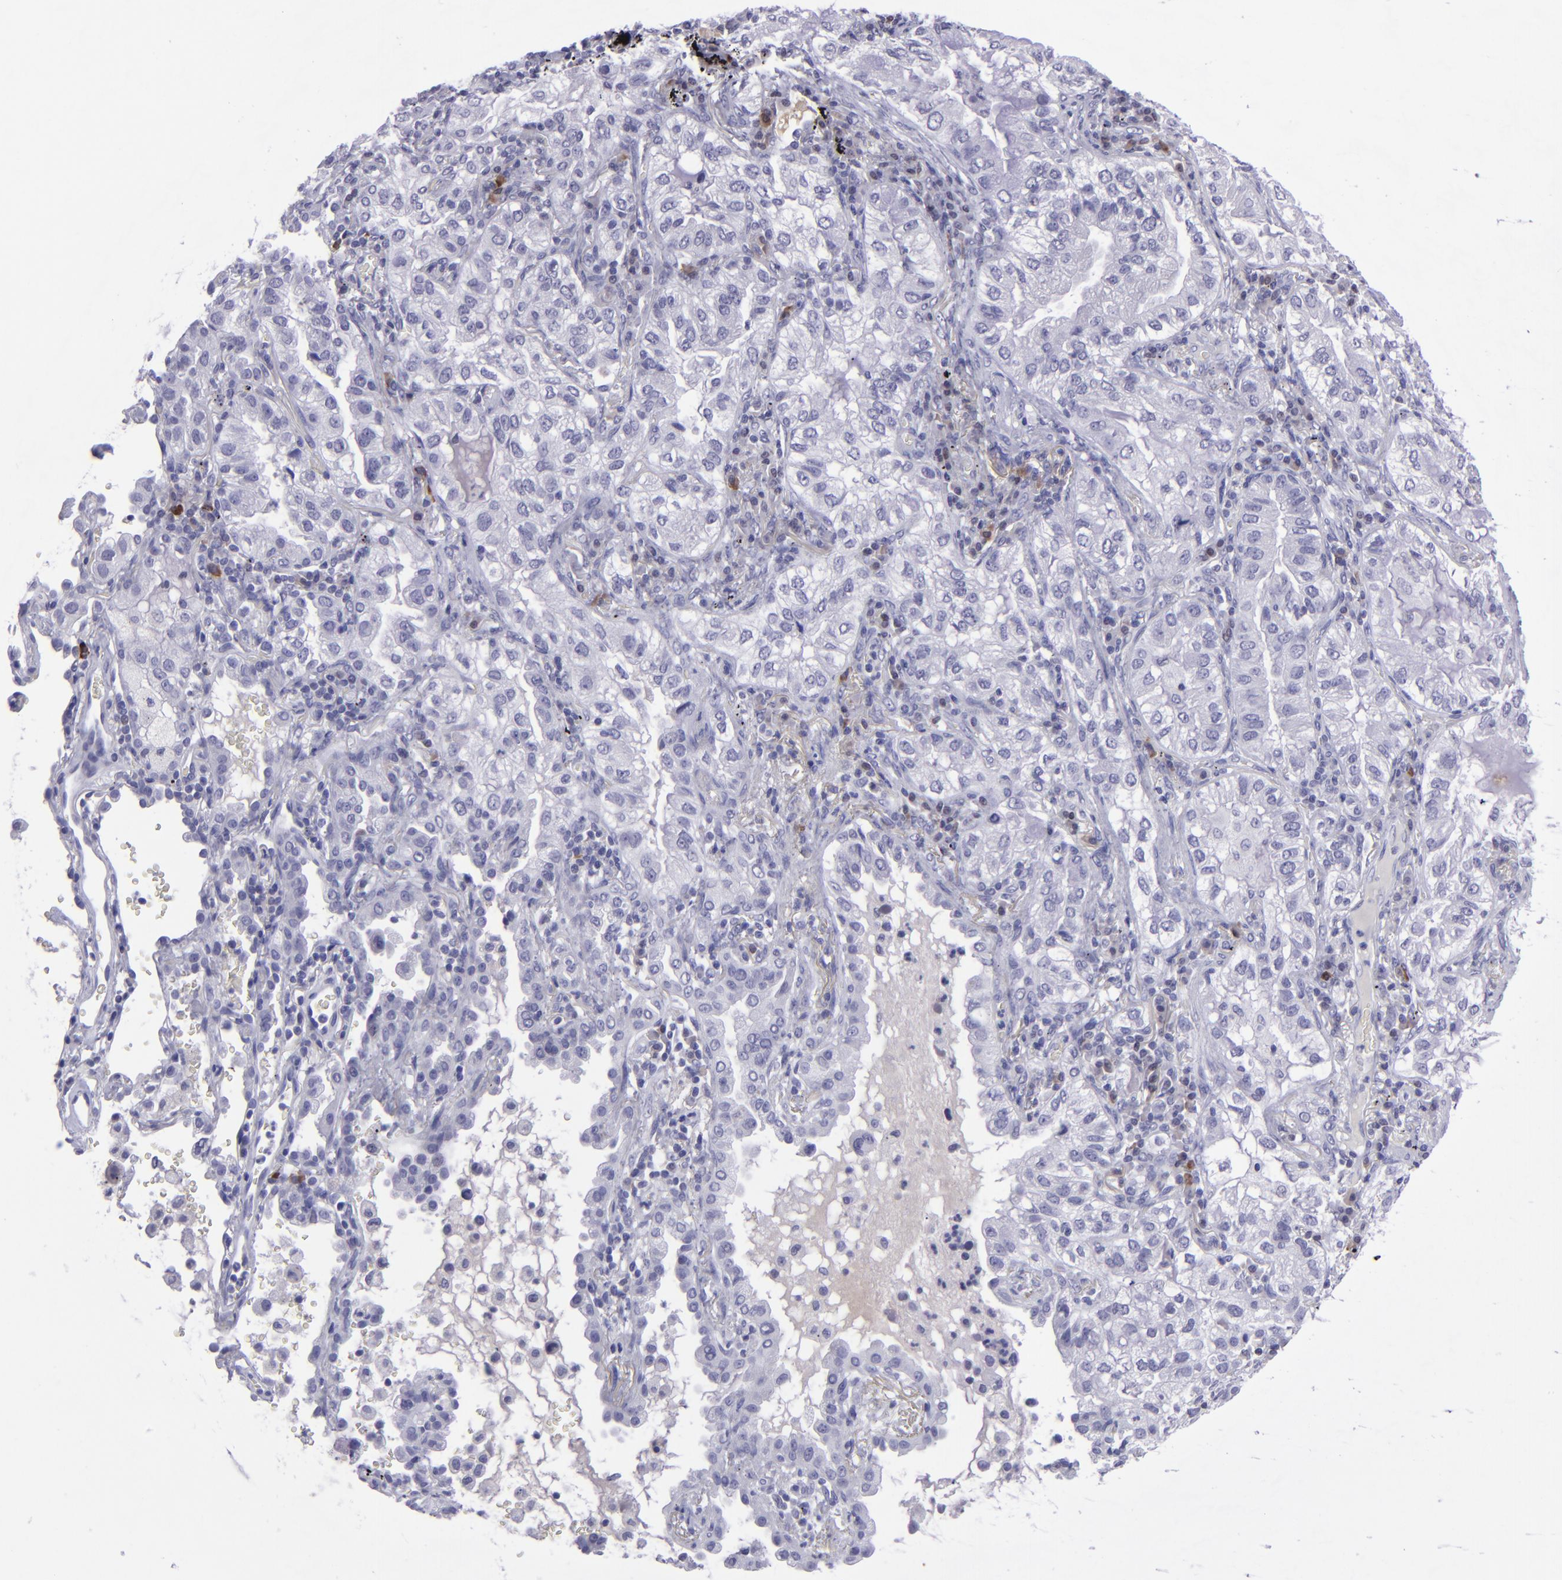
{"staining": {"intensity": "negative", "quantity": "none", "location": "none"}, "tissue": "lung cancer", "cell_type": "Tumor cells", "image_type": "cancer", "snomed": [{"axis": "morphology", "description": "Adenocarcinoma, NOS"}, {"axis": "topography", "description": "Lung"}], "caption": "This is an immunohistochemistry histopathology image of adenocarcinoma (lung). There is no positivity in tumor cells.", "gene": "POU2F2", "patient": {"sex": "female", "age": 50}}